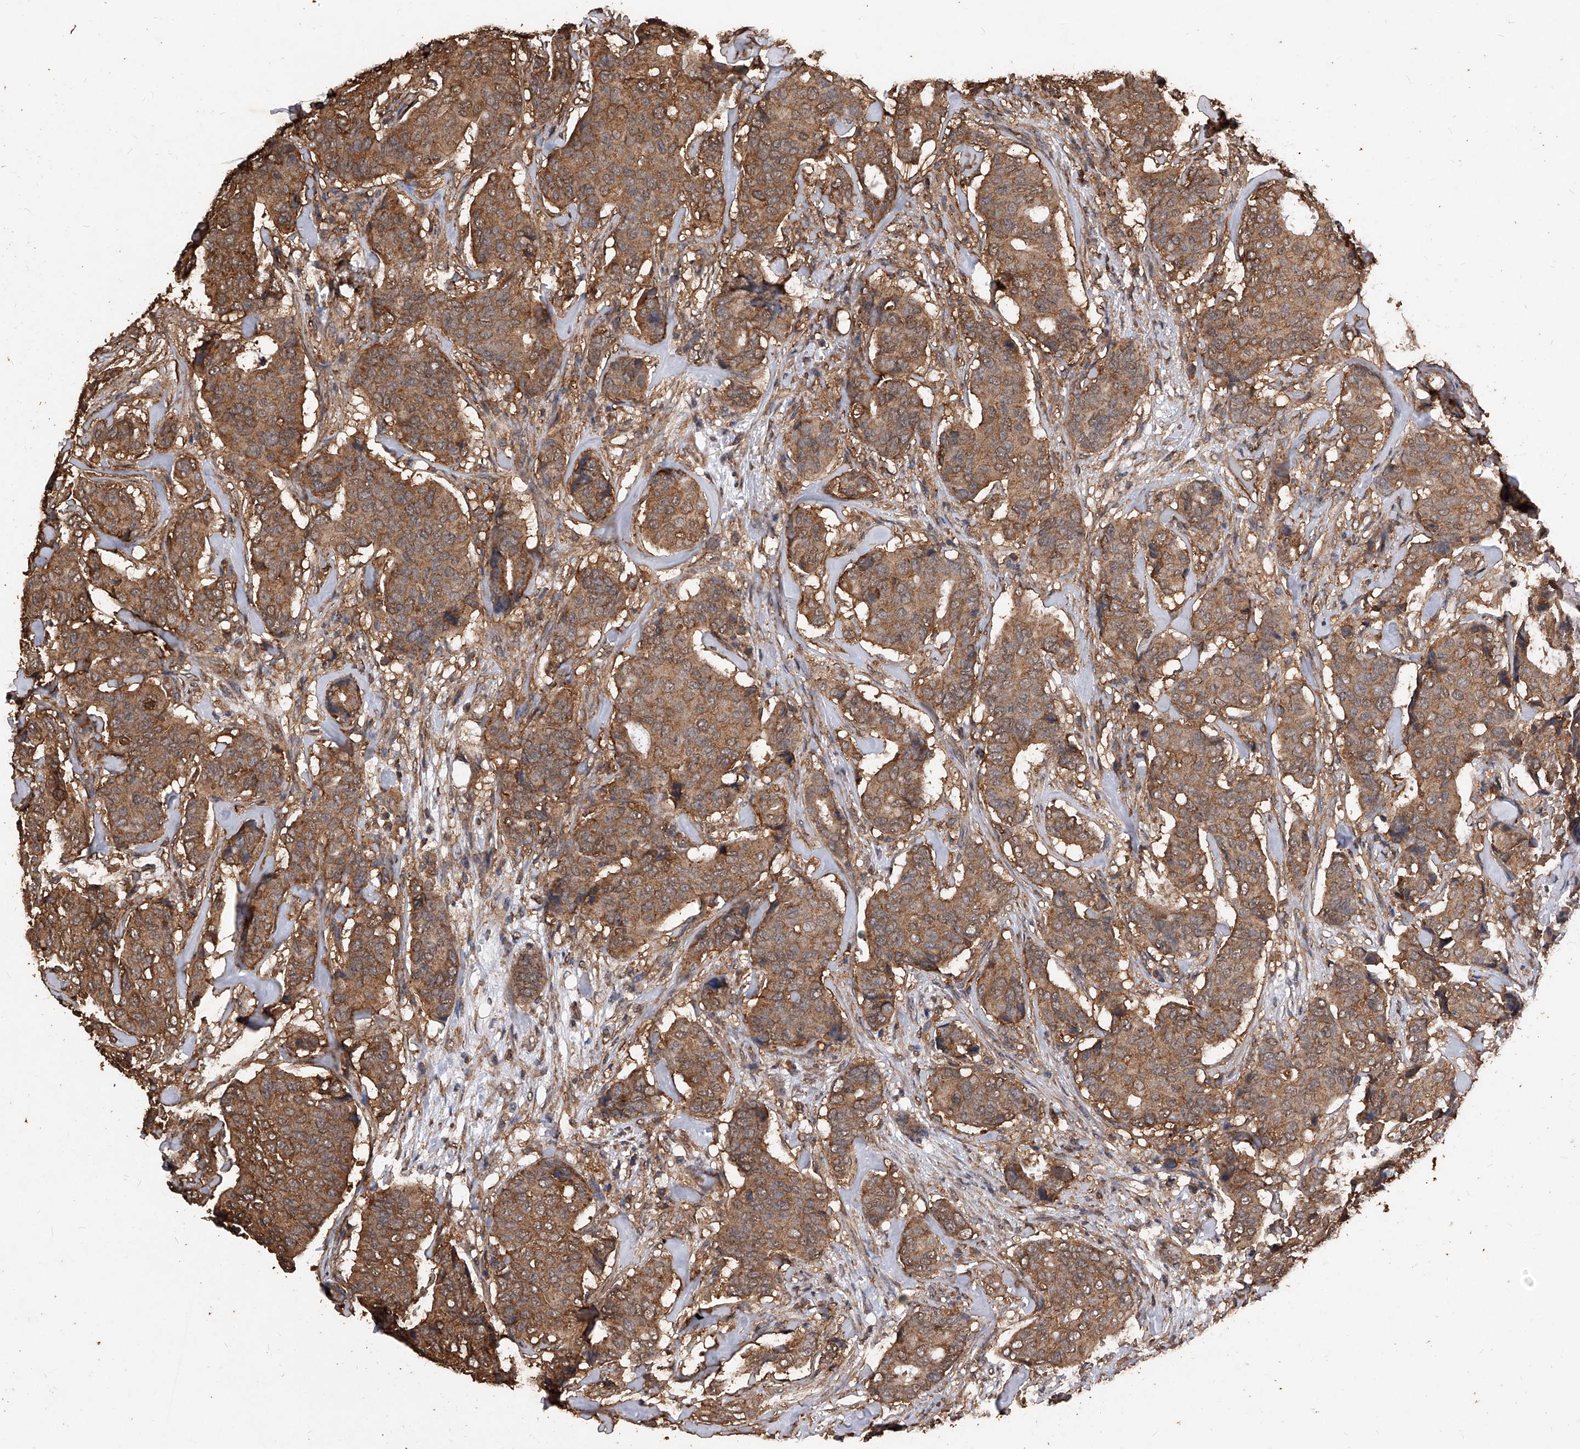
{"staining": {"intensity": "moderate", "quantity": ">75%", "location": "cytoplasmic/membranous"}, "tissue": "breast cancer", "cell_type": "Tumor cells", "image_type": "cancer", "snomed": [{"axis": "morphology", "description": "Duct carcinoma"}, {"axis": "topography", "description": "Breast"}], "caption": "Immunohistochemistry (IHC) of breast cancer (invasive ductal carcinoma) demonstrates medium levels of moderate cytoplasmic/membranous staining in about >75% of tumor cells.", "gene": "UCP2", "patient": {"sex": "female", "age": 75}}